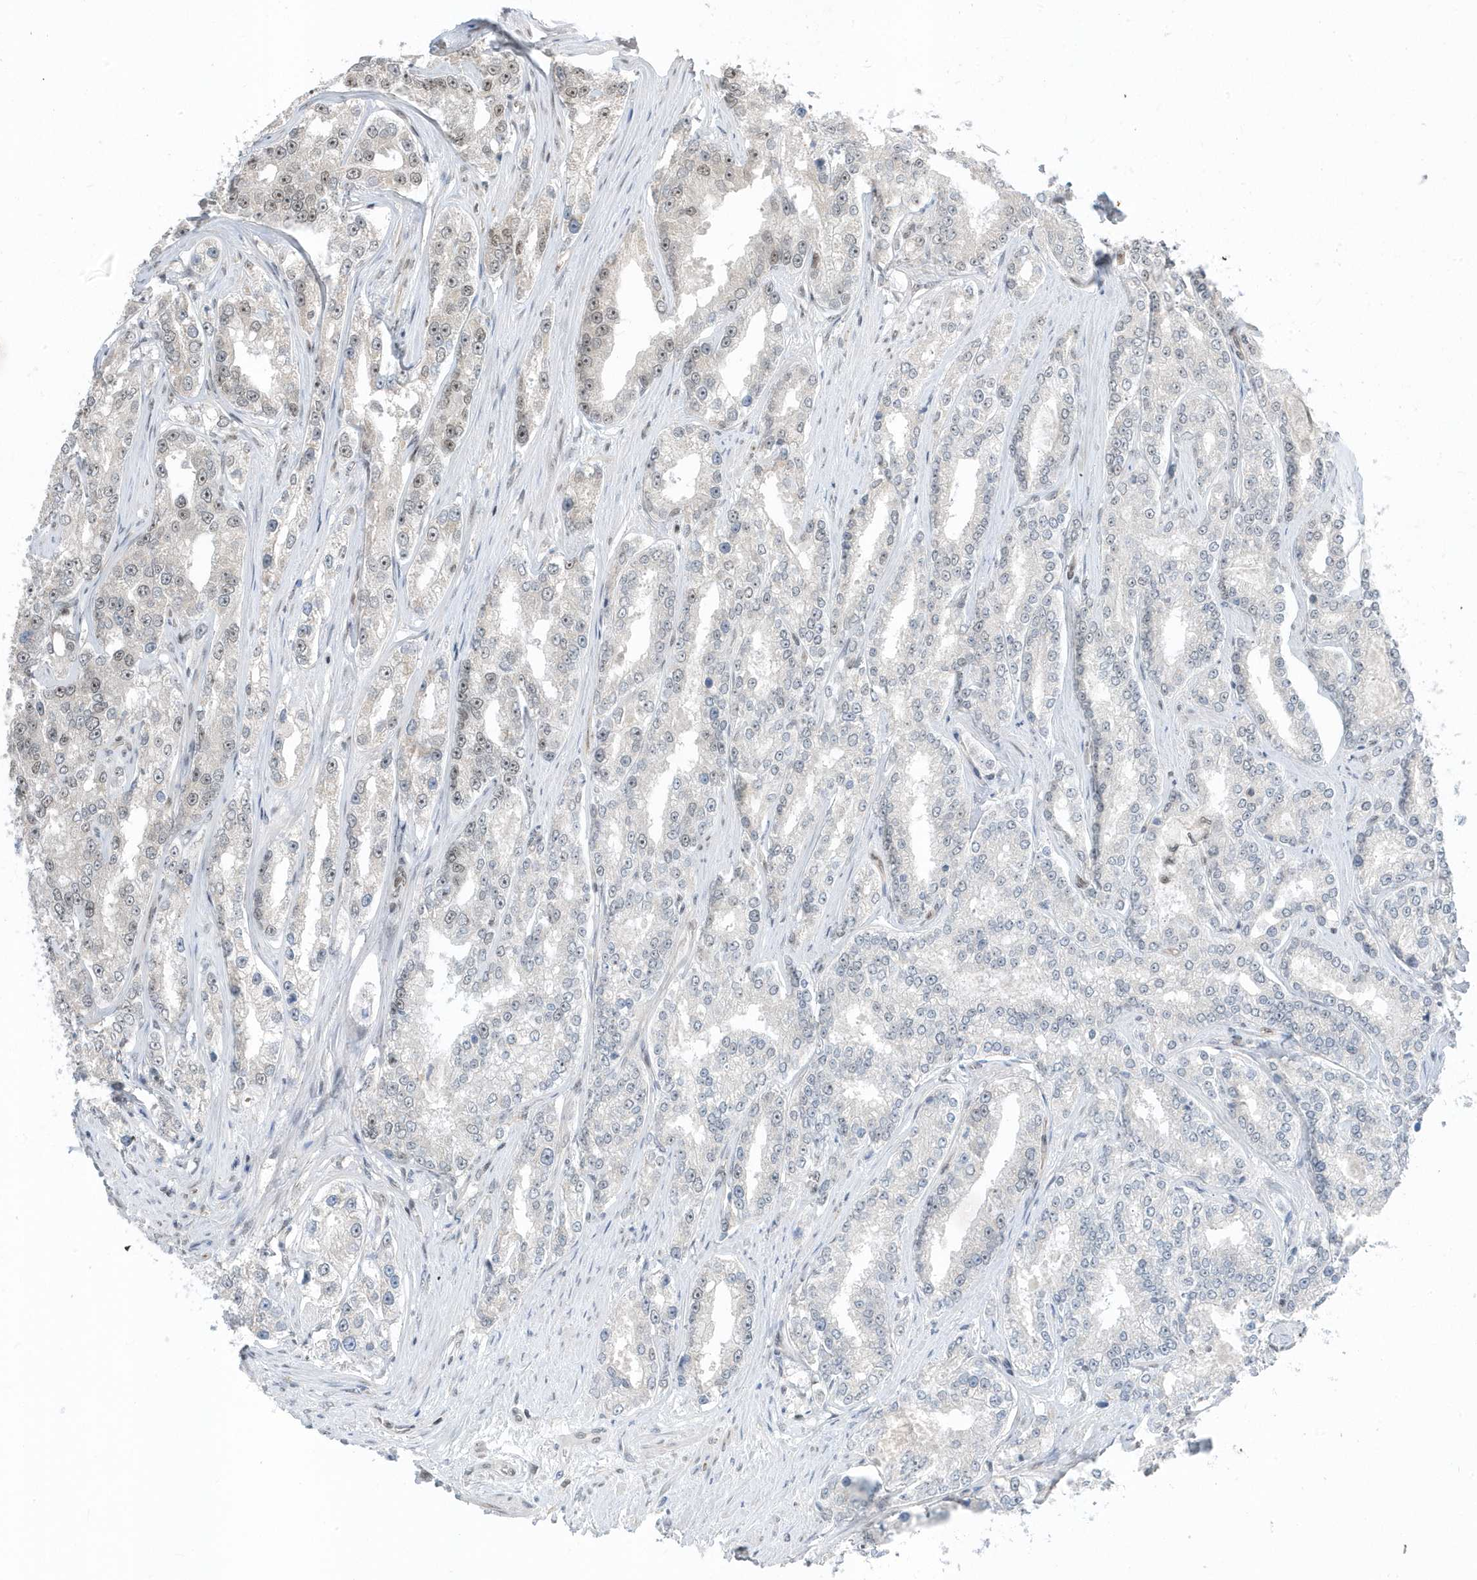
{"staining": {"intensity": "negative", "quantity": "none", "location": "none"}, "tissue": "prostate cancer", "cell_type": "Tumor cells", "image_type": "cancer", "snomed": [{"axis": "morphology", "description": "Normal tissue, NOS"}, {"axis": "morphology", "description": "Adenocarcinoma, High grade"}, {"axis": "topography", "description": "Prostate"}], "caption": "The image demonstrates no staining of tumor cells in prostate high-grade adenocarcinoma.", "gene": "ZNF740", "patient": {"sex": "male", "age": 83}}